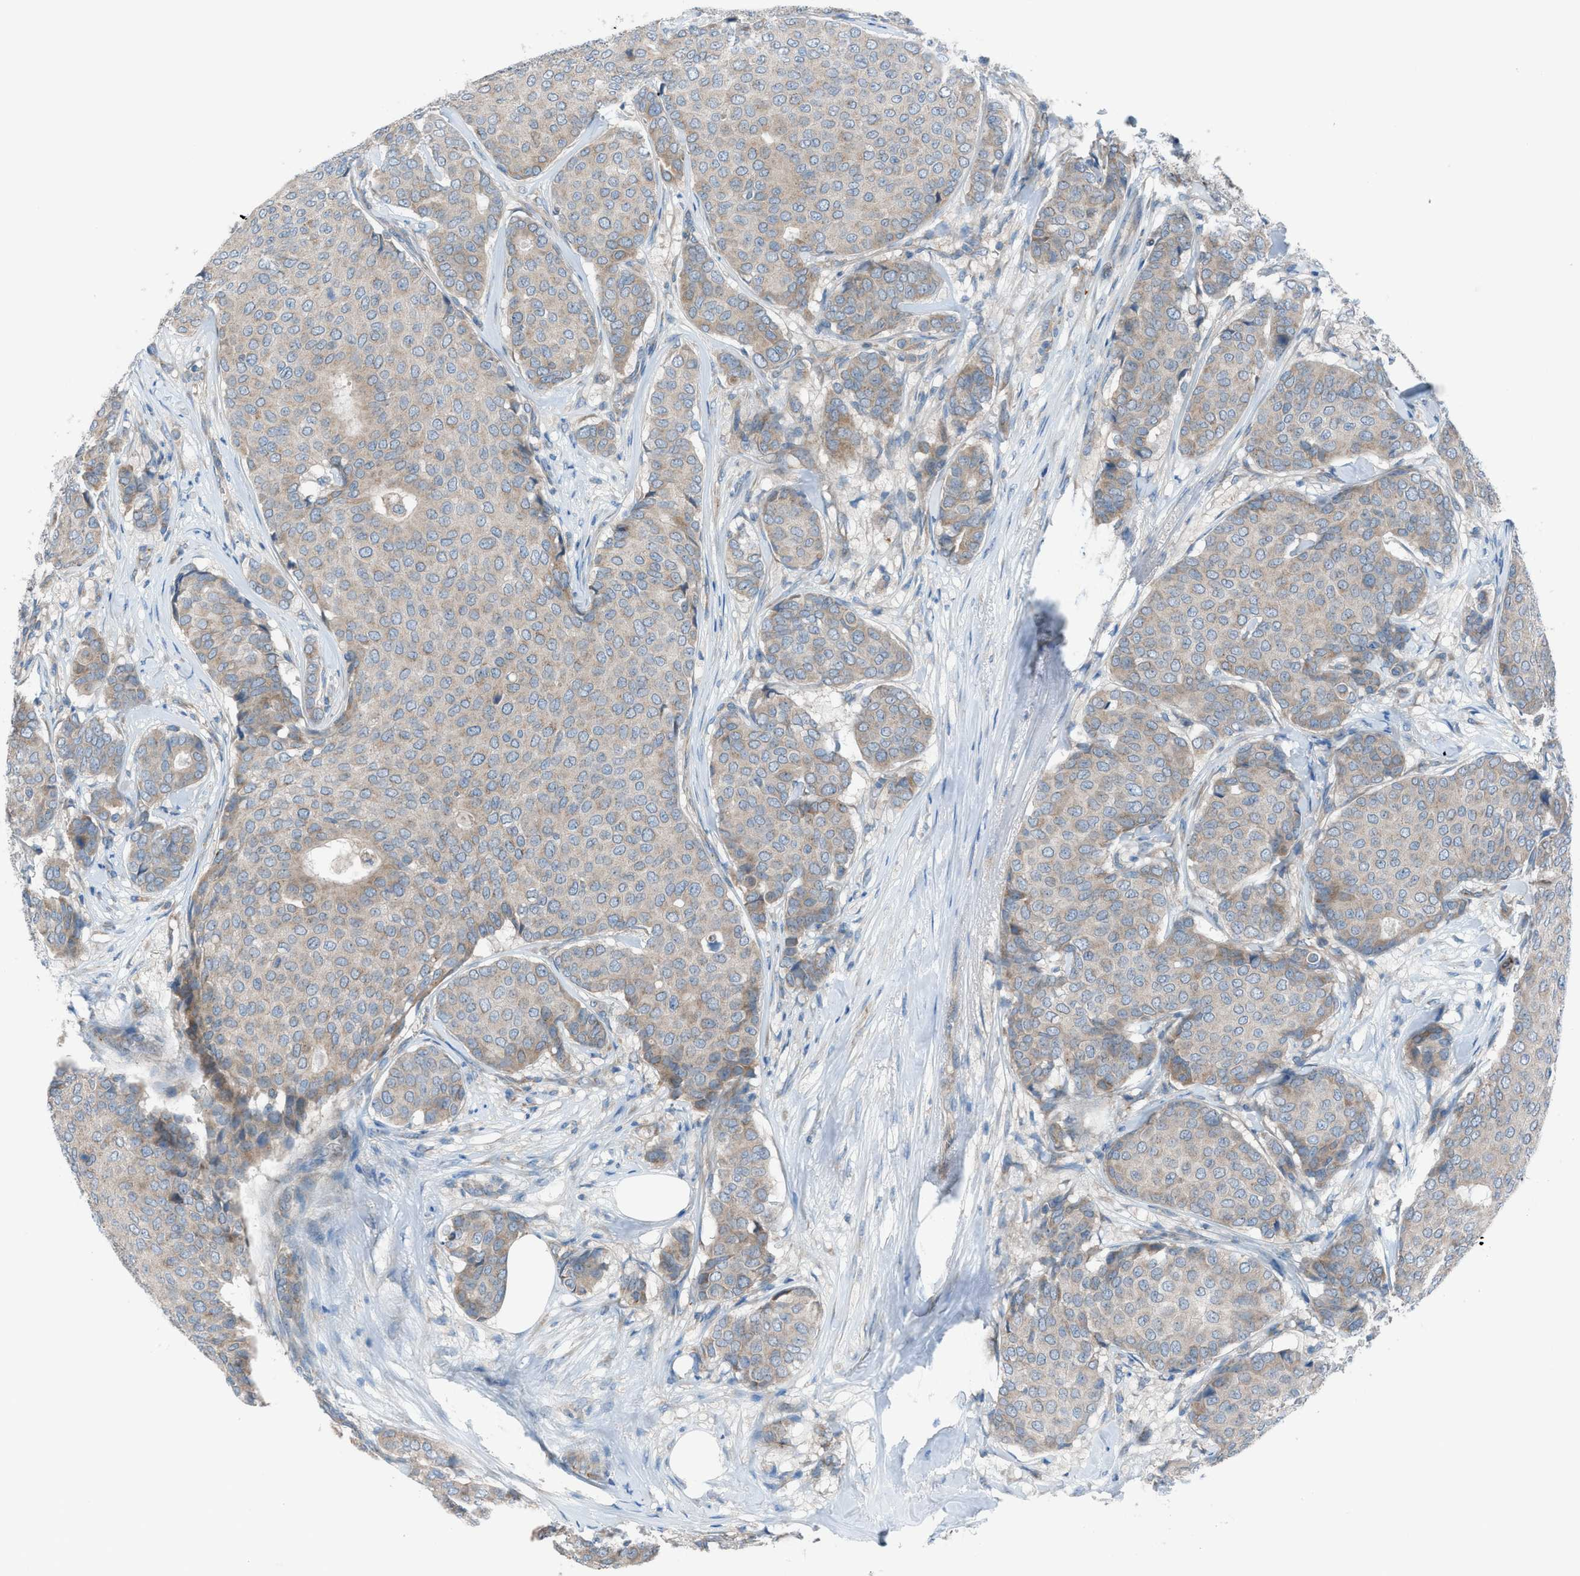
{"staining": {"intensity": "weak", "quantity": "<25%", "location": "cytoplasmic/membranous"}, "tissue": "breast cancer", "cell_type": "Tumor cells", "image_type": "cancer", "snomed": [{"axis": "morphology", "description": "Duct carcinoma"}, {"axis": "topography", "description": "Breast"}], "caption": "Histopathology image shows no protein staining in tumor cells of intraductal carcinoma (breast) tissue. The staining was performed using DAB (3,3'-diaminobenzidine) to visualize the protein expression in brown, while the nuclei were stained in blue with hematoxylin (Magnification: 20x).", "gene": "HEG1", "patient": {"sex": "female", "age": 75}}